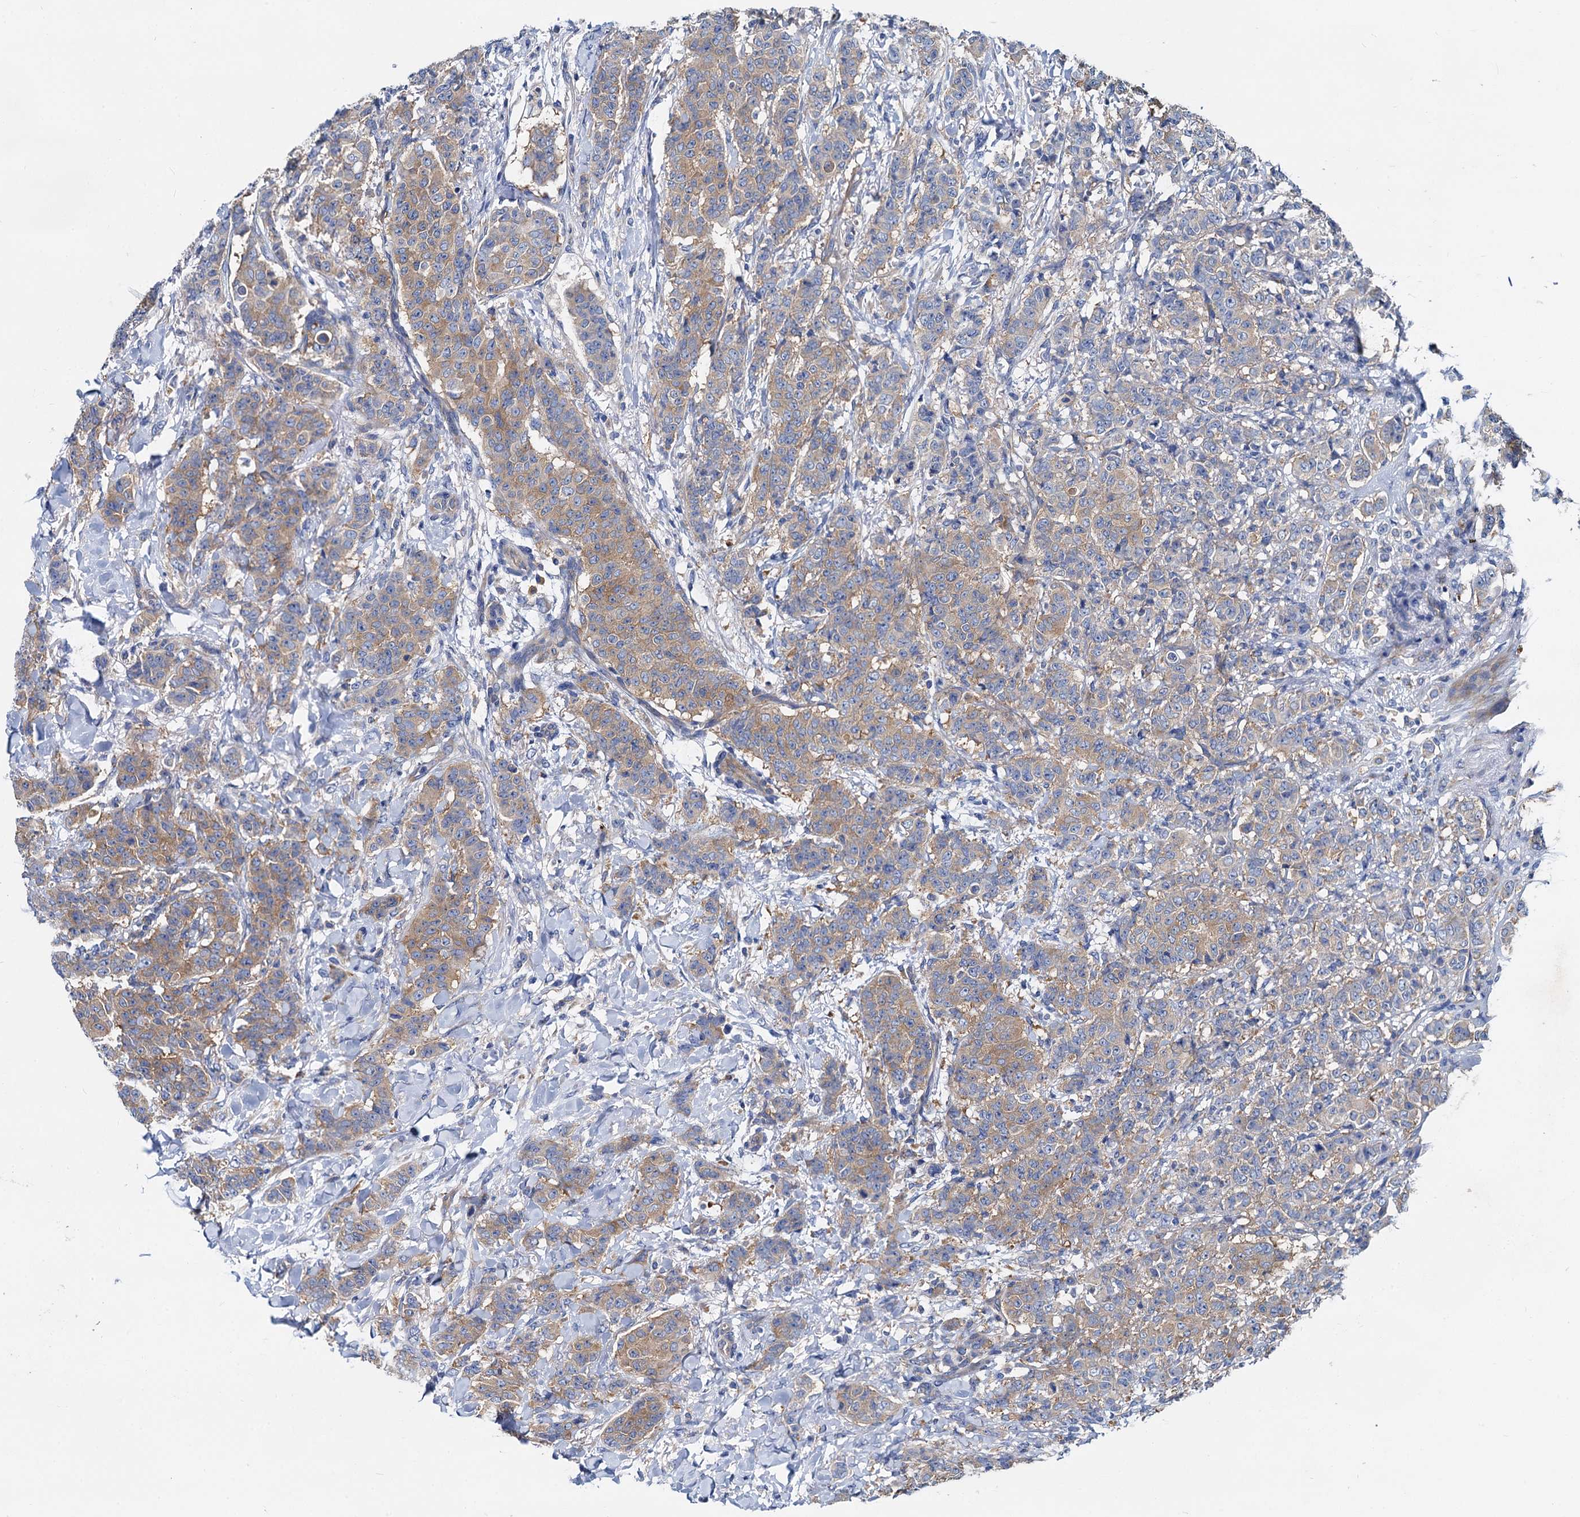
{"staining": {"intensity": "moderate", "quantity": ">75%", "location": "cytoplasmic/membranous"}, "tissue": "breast cancer", "cell_type": "Tumor cells", "image_type": "cancer", "snomed": [{"axis": "morphology", "description": "Duct carcinoma"}, {"axis": "topography", "description": "Breast"}], "caption": "Breast cancer was stained to show a protein in brown. There is medium levels of moderate cytoplasmic/membranous expression in about >75% of tumor cells. (IHC, brightfield microscopy, high magnification).", "gene": "QARS1", "patient": {"sex": "female", "age": 40}}